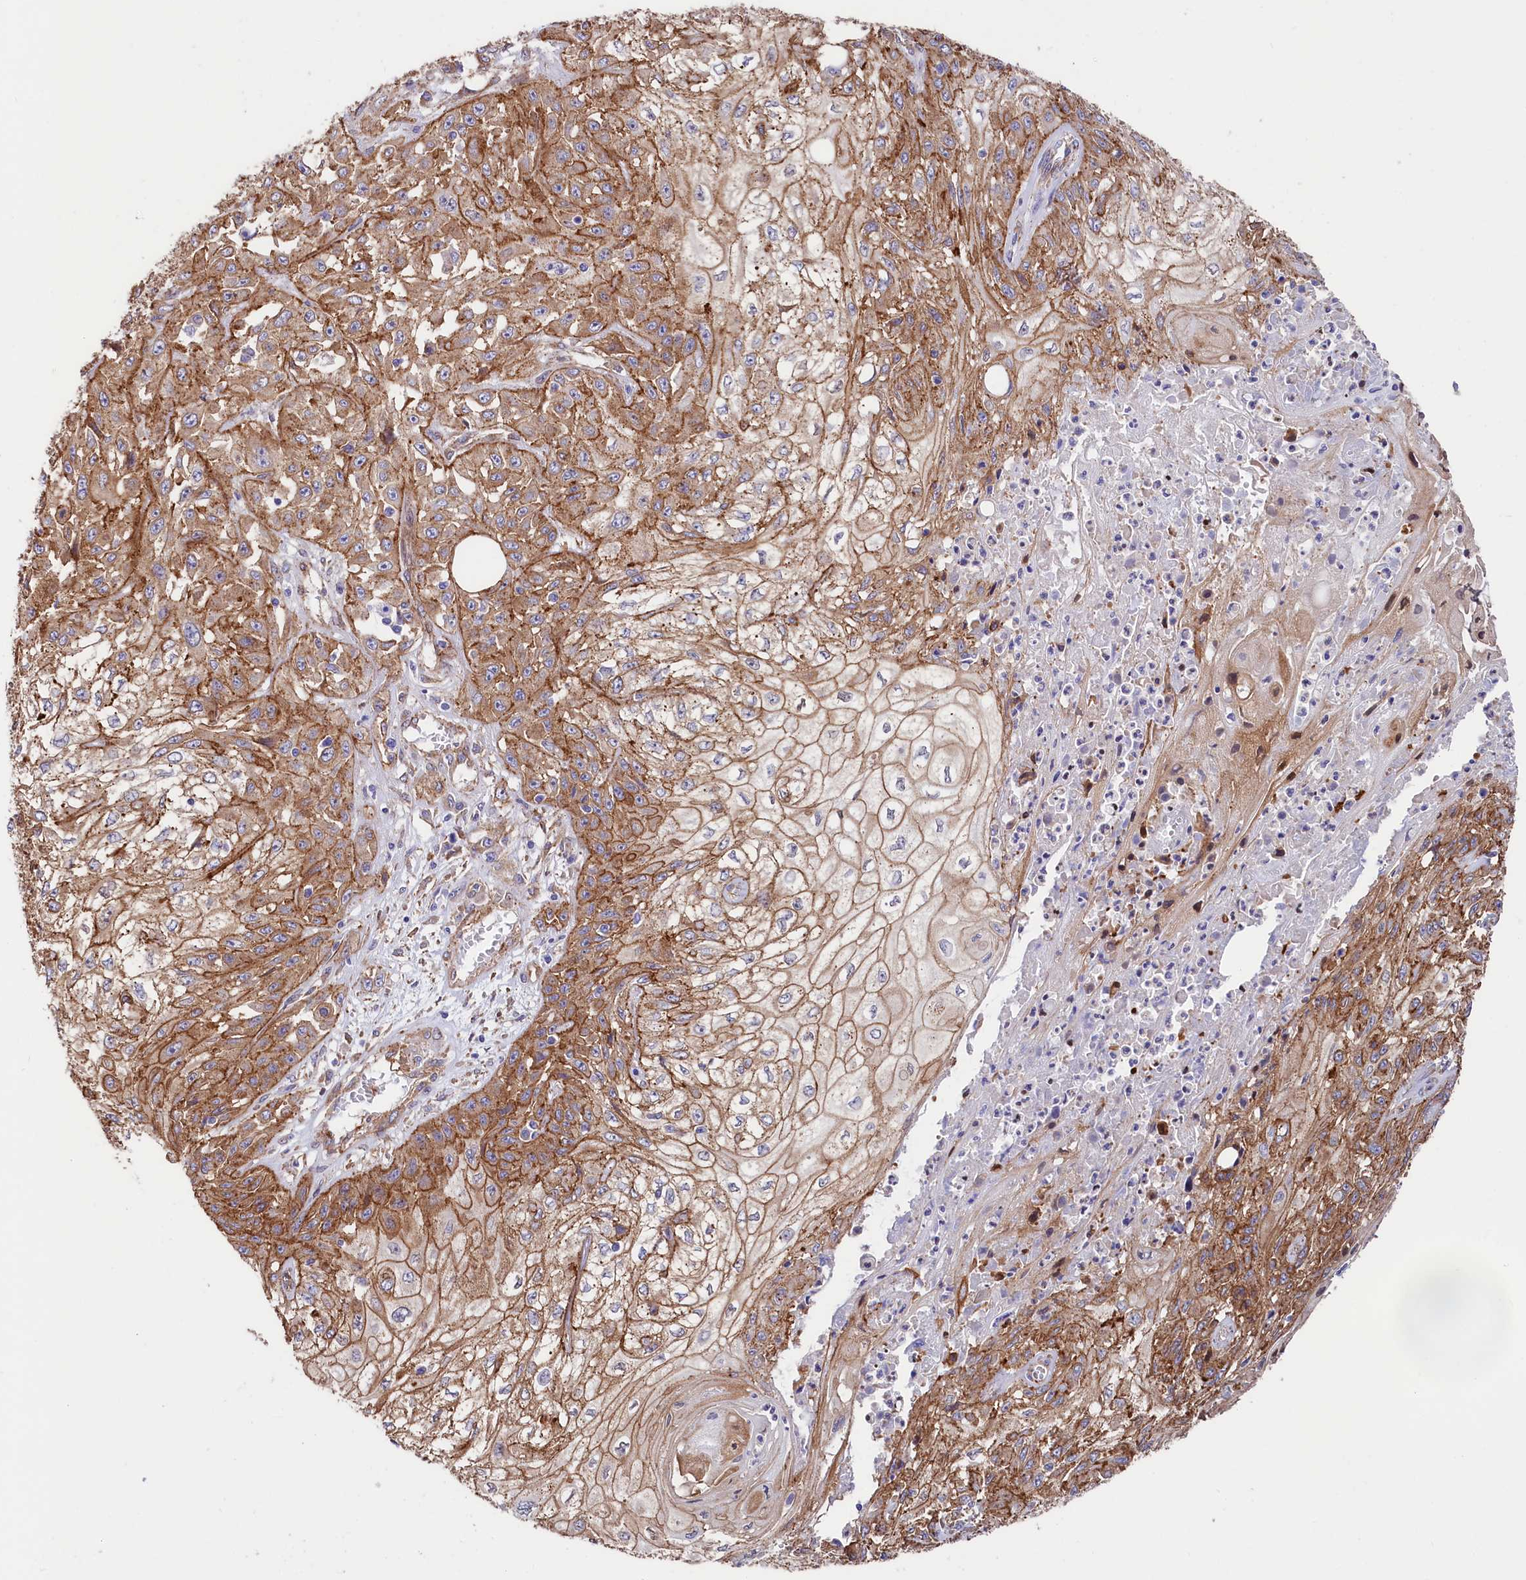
{"staining": {"intensity": "moderate", "quantity": ">75%", "location": "cytoplasmic/membranous"}, "tissue": "skin cancer", "cell_type": "Tumor cells", "image_type": "cancer", "snomed": [{"axis": "morphology", "description": "Squamous cell carcinoma, NOS"}, {"axis": "morphology", "description": "Squamous cell carcinoma, metastatic, NOS"}, {"axis": "topography", "description": "Skin"}, {"axis": "topography", "description": "Lymph node"}], "caption": "The immunohistochemical stain labels moderate cytoplasmic/membranous positivity in tumor cells of skin cancer tissue.", "gene": "TNKS1BP1", "patient": {"sex": "male", "age": 75}}